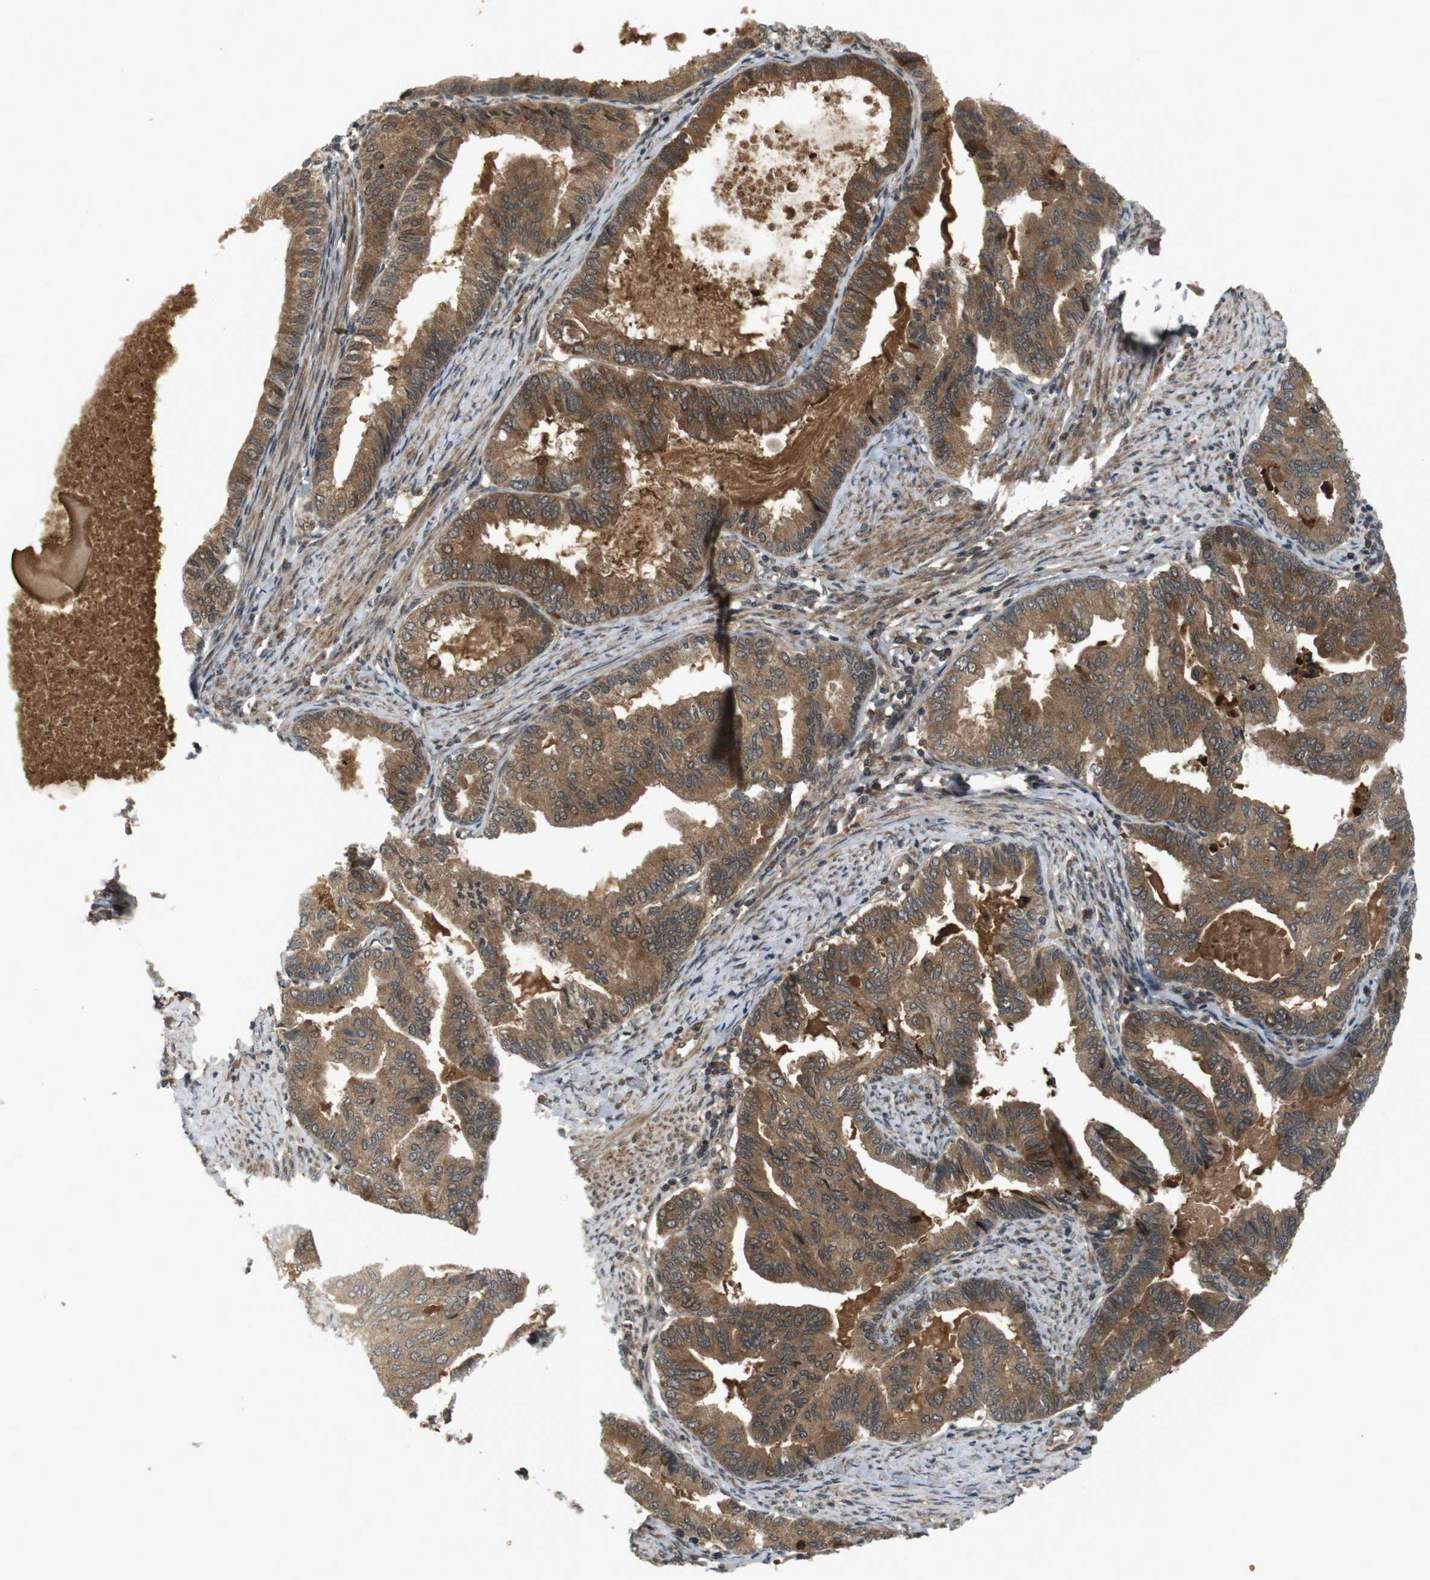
{"staining": {"intensity": "moderate", "quantity": ">75%", "location": "cytoplasmic/membranous,nuclear"}, "tissue": "endometrial cancer", "cell_type": "Tumor cells", "image_type": "cancer", "snomed": [{"axis": "morphology", "description": "Adenocarcinoma, NOS"}, {"axis": "topography", "description": "Endometrium"}], "caption": "This is a micrograph of immunohistochemistry (IHC) staining of endometrial adenocarcinoma, which shows moderate staining in the cytoplasmic/membranous and nuclear of tumor cells.", "gene": "NFKBIE", "patient": {"sex": "female", "age": 86}}